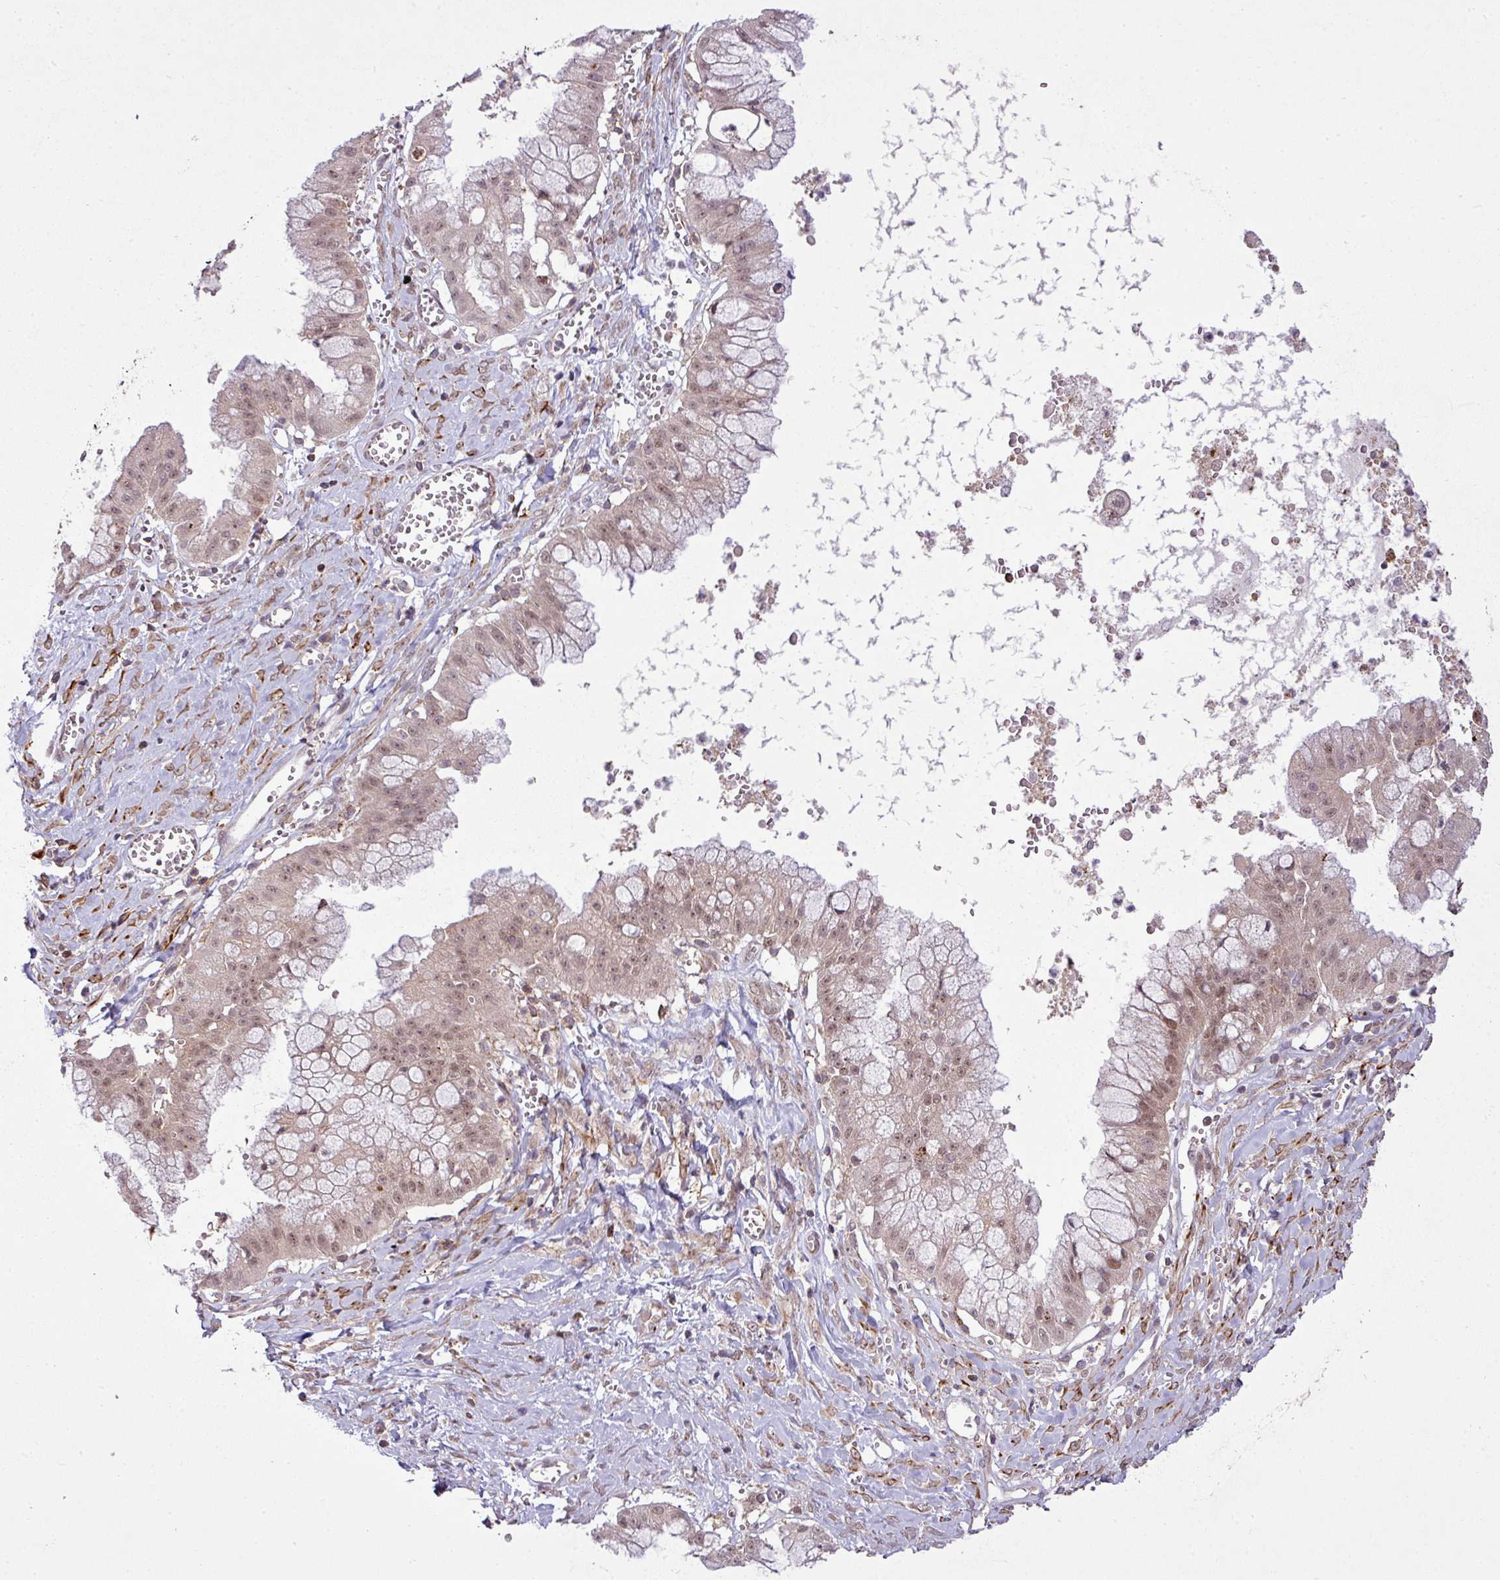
{"staining": {"intensity": "weak", "quantity": ">75%", "location": "nuclear"}, "tissue": "ovarian cancer", "cell_type": "Tumor cells", "image_type": "cancer", "snomed": [{"axis": "morphology", "description": "Cystadenocarcinoma, mucinous, NOS"}, {"axis": "topography", "description": "Ovary"}], "caption": "Immunohistochemical staining of human ovarian cancer (mucinous cystadenocarcinoma) reveals low levels of weak nuclear protein positivity in about >75% of tumor cells.", "gene": "ZC2HC1C", "patient": {"sex": "female", "age": 70}}